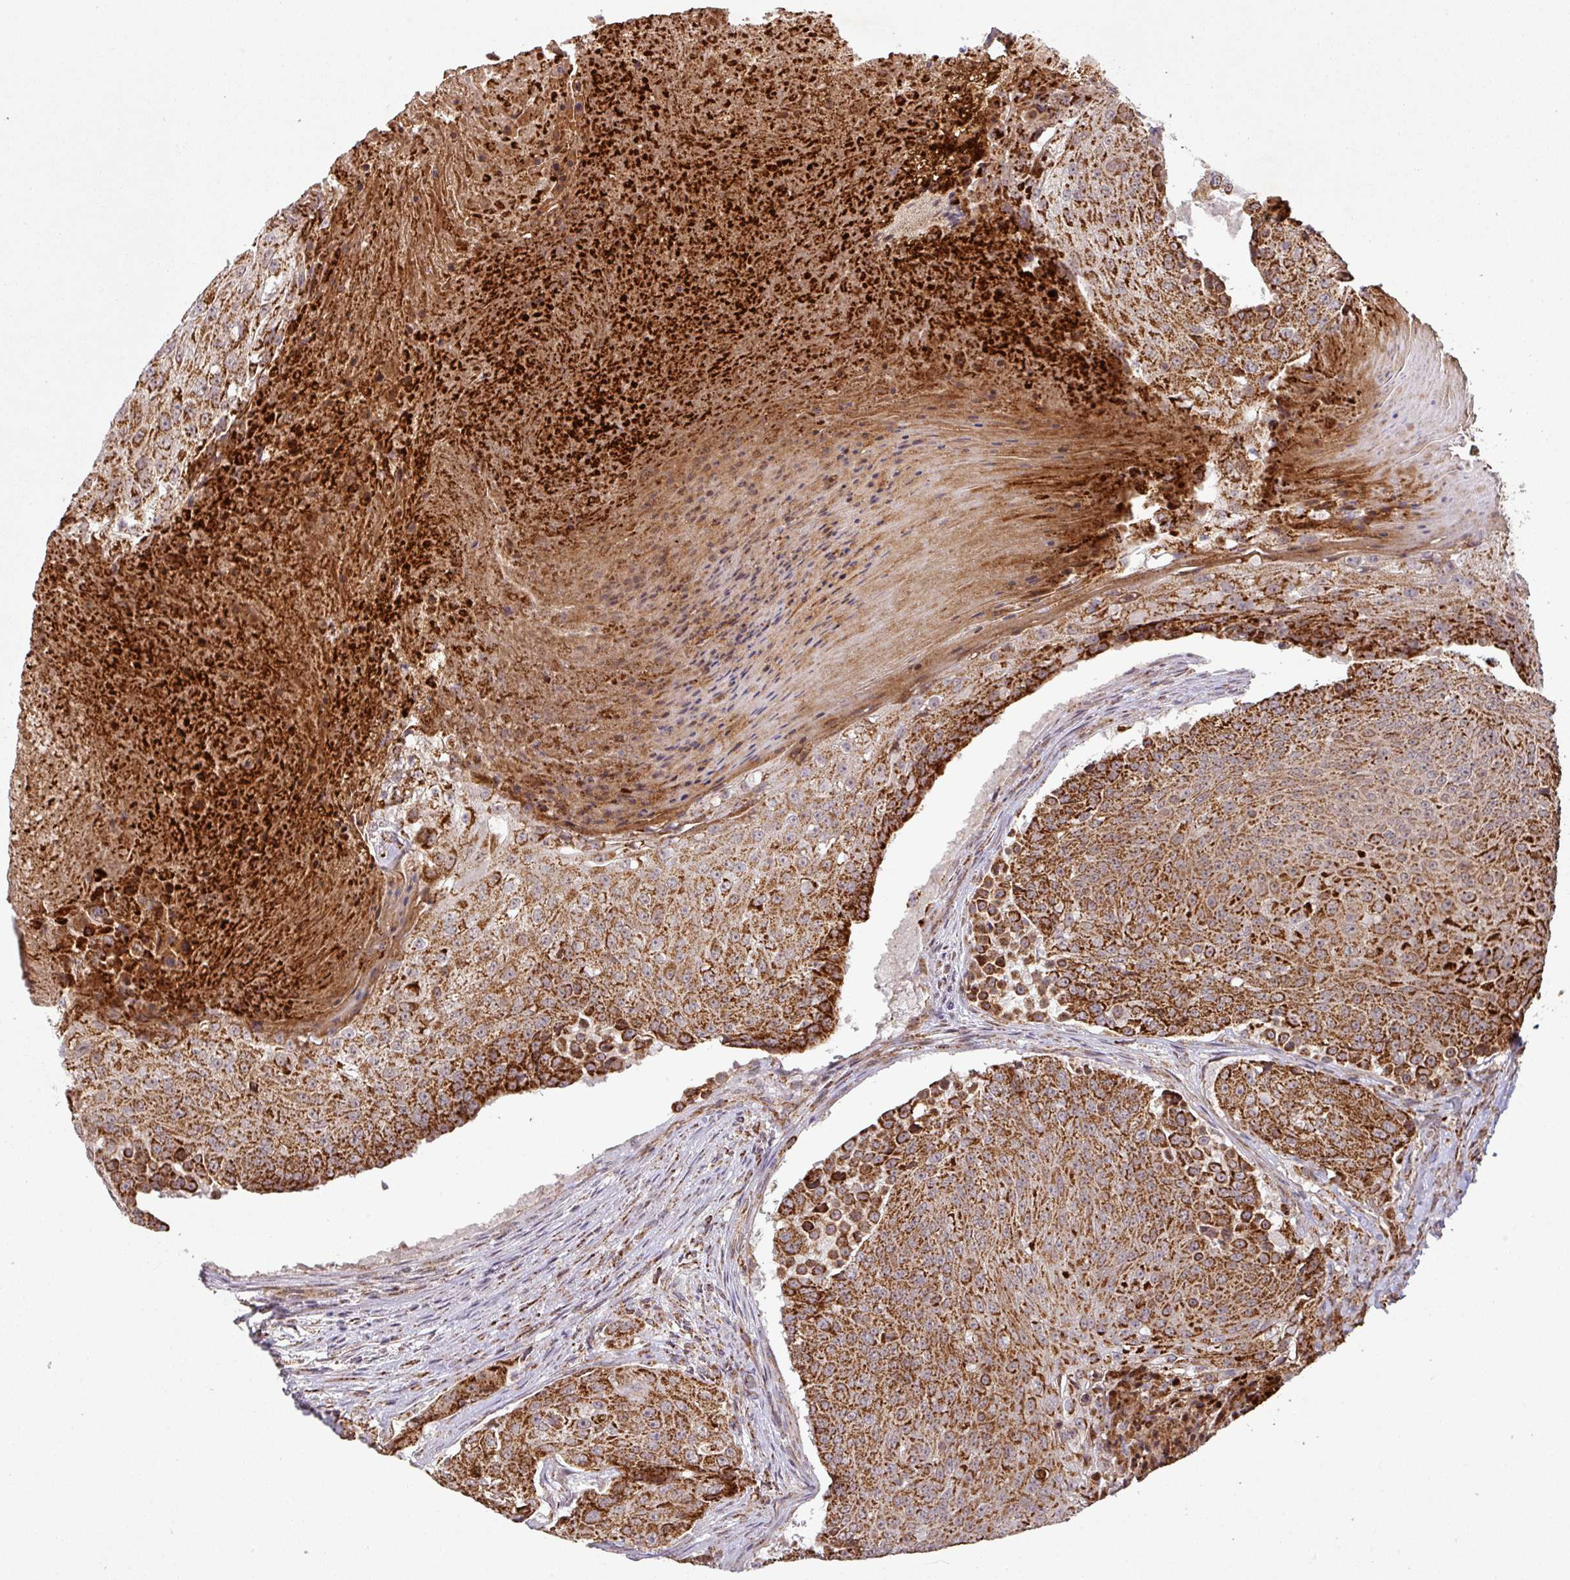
{"staining": {"intensity": "strong", "quantity": ">75%", "location": "cytoplasmic/membranous"}, "tissue": "urothelial cancer", "cell_type": "Tumor cells", "image_type": "cancer", "snomed": [{"axis": "morphology", "description": "Urothelial carcinoma, High grade"}, {"axis": "topography", "description": "Urinary bladder"}], "caption": "Urothelial cancer tissue reveals strong cytoplasmic/membranous expression in about >75% of tumor cells, visualized by immunohistochemistry. (DAB (3,3'-diaminobenzidine) = brown stain, brightfield microscopy at high magnification).", "gene": "GPD2", "patient": {"sex": "female", "age": 63}}